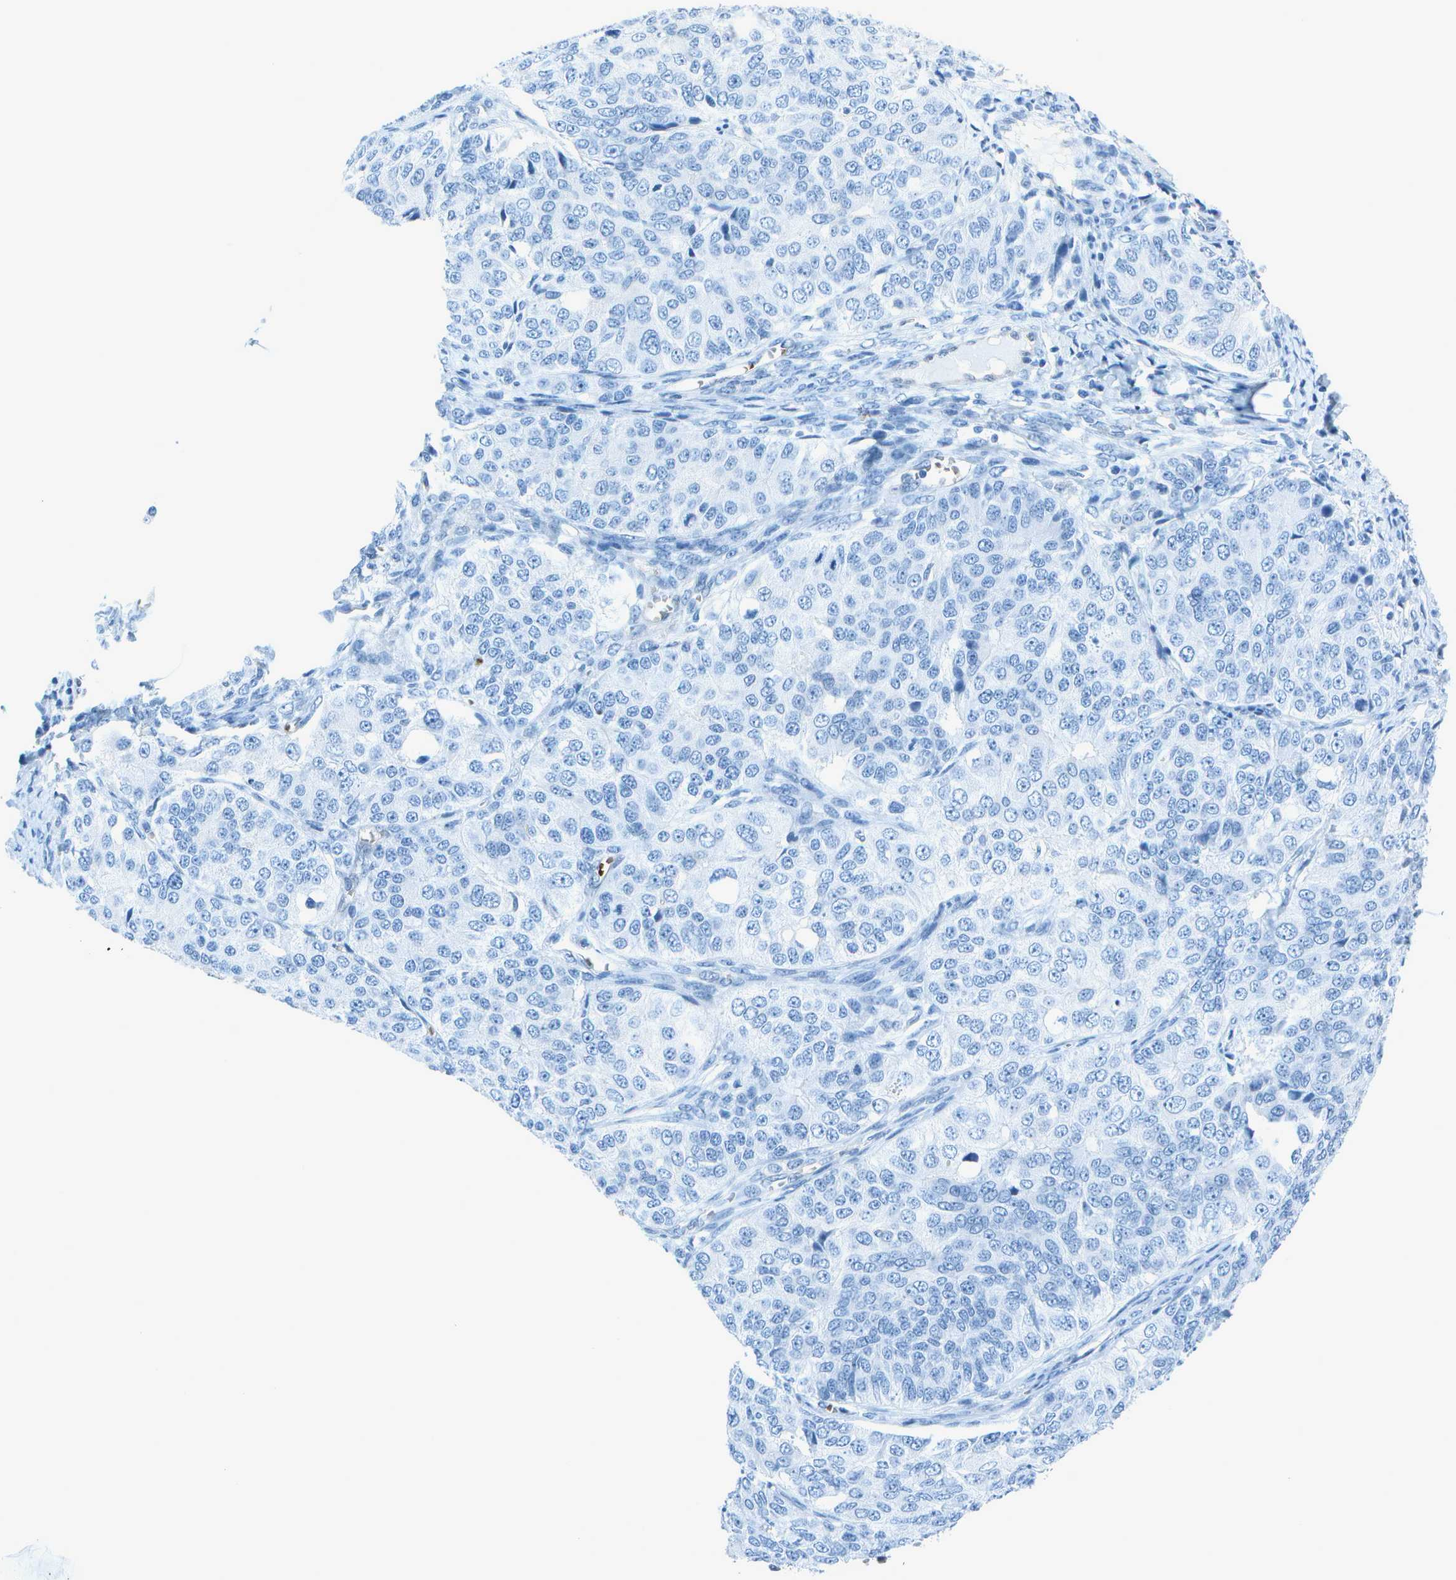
{"staining": {"intensity": "negative", "quantity": "none", "location": "none"}, "tissue": "ovarian cancer", "cell_type": "Tumor cells", "image_type": "cancer", "snomed": [{"axis": "morphology", "description": "Carcinoma, endometroid"}, {"axis": "topography", "description": "Ovary"}], "caption": "Human ovarian cancer (endometroid carcinoma) stained for a protein using IHC exhibits no positivity in tumor cells.", "gene": "ASL", "patient": {"sex": "female", "age": 51}}